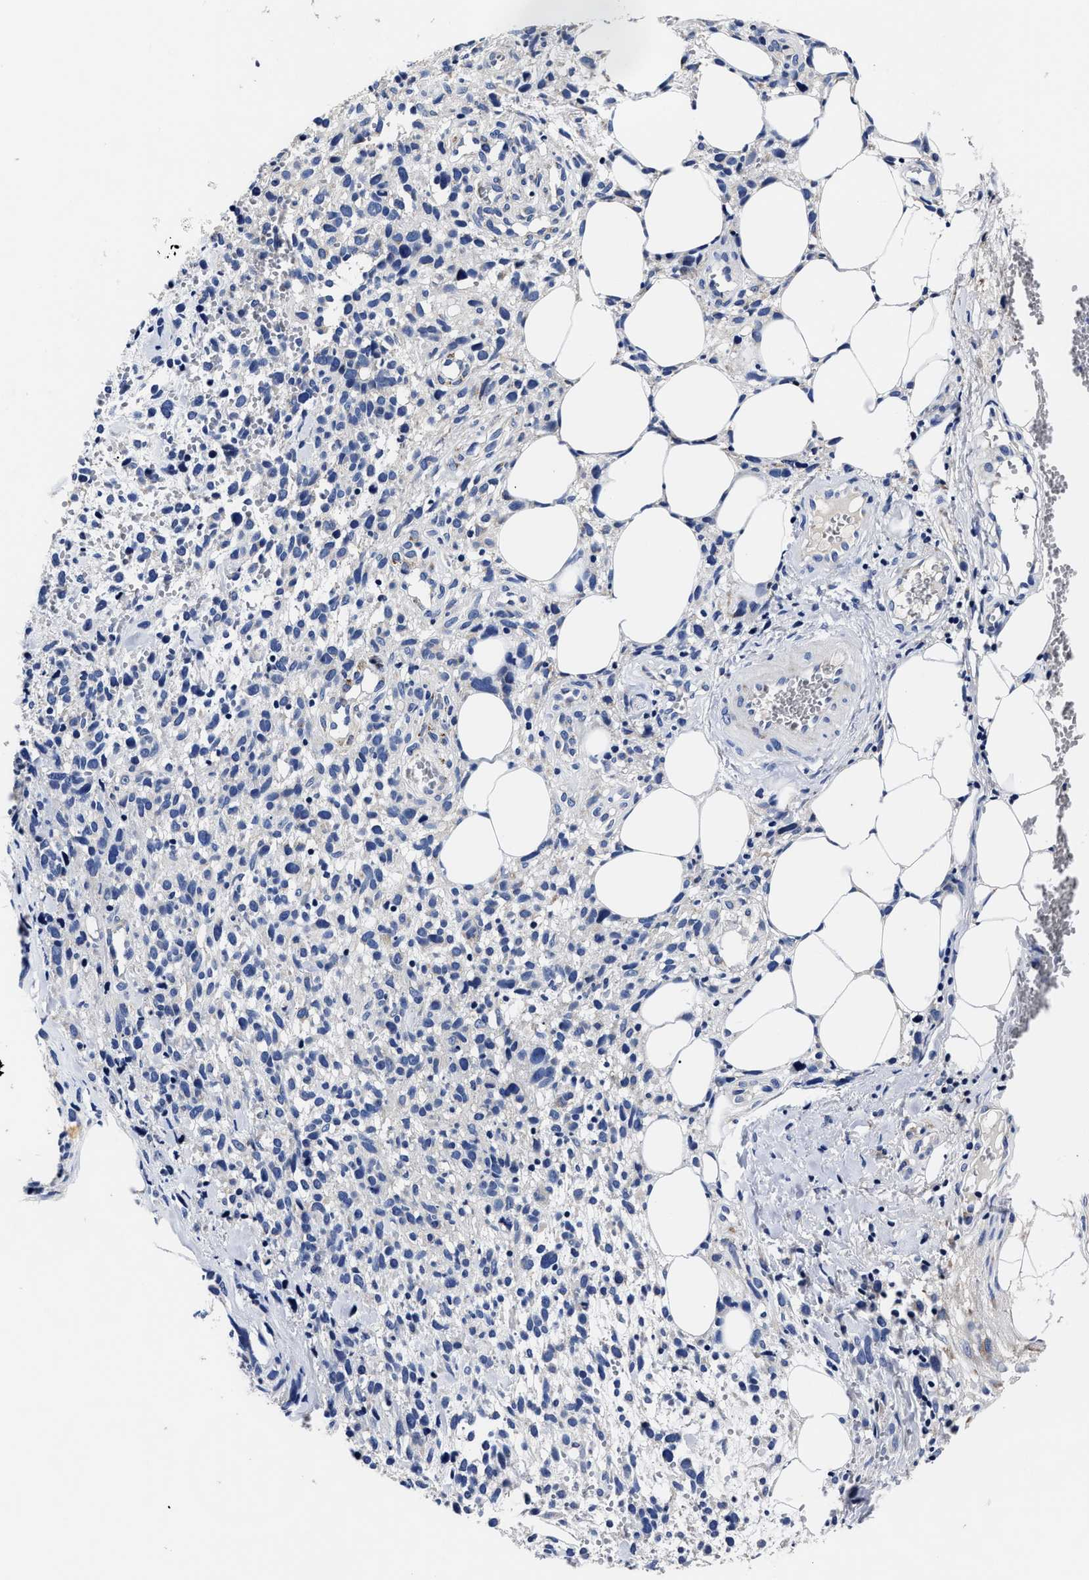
{"staining": {"intensity": "negative", "quantity": "none", "location": "none"}, "tissue": "melanoma", "cell_type": "Tumor cells", "image_type": "cancer", "snomed": [{"axis": "morphology", "description": "Malignant melanoma, NOS"}, {"axis": "topography", "description": "Skin"}], "caption": "The immunohistochemistry micrograph has no significant expression in tumor cells of malignant melanoma tissue.", "gene": "OLFML2A", "patient": {"sex": "female", "age": 55}}